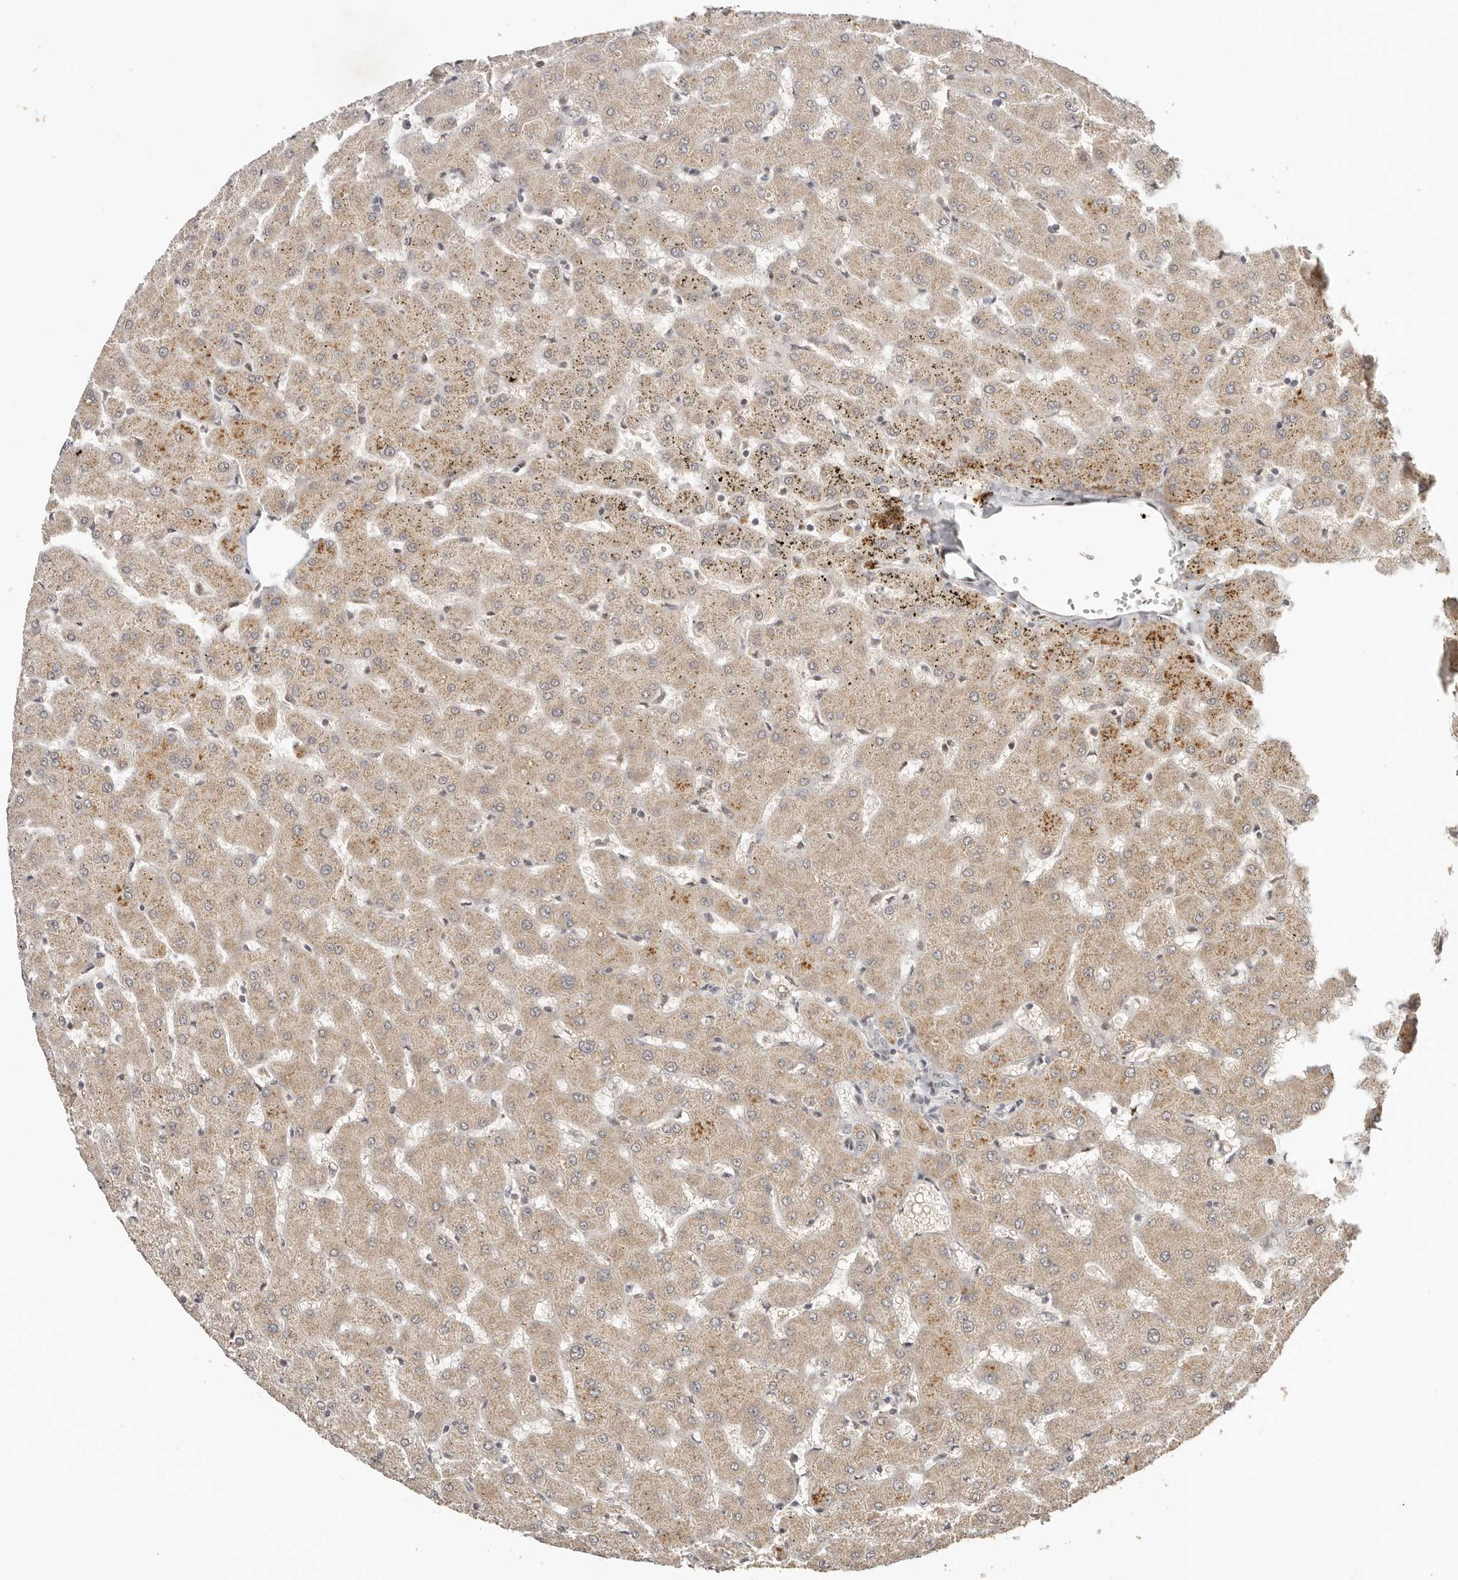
{"staining": {"intensity": "weak", "quantity": ">75%", "location": "cytoplasmic/membranous"}, "tissue": "liver", "cell_type": "Cholangiocytes", "image_type": "normal", "snomed": [{"axis": "morphology", "description": "Normal tissue, NOS"}, {"axis": "topography", "description": "Liver"}], "caption": "This photomicrograph shows immunohistochemistry staining of benign liver, with low weak cytoplasmic/membranous staining in about >75% of cholangiocytes.", "gene": "SEC14L1", "patient": {"sex": "female", "age": 63}}